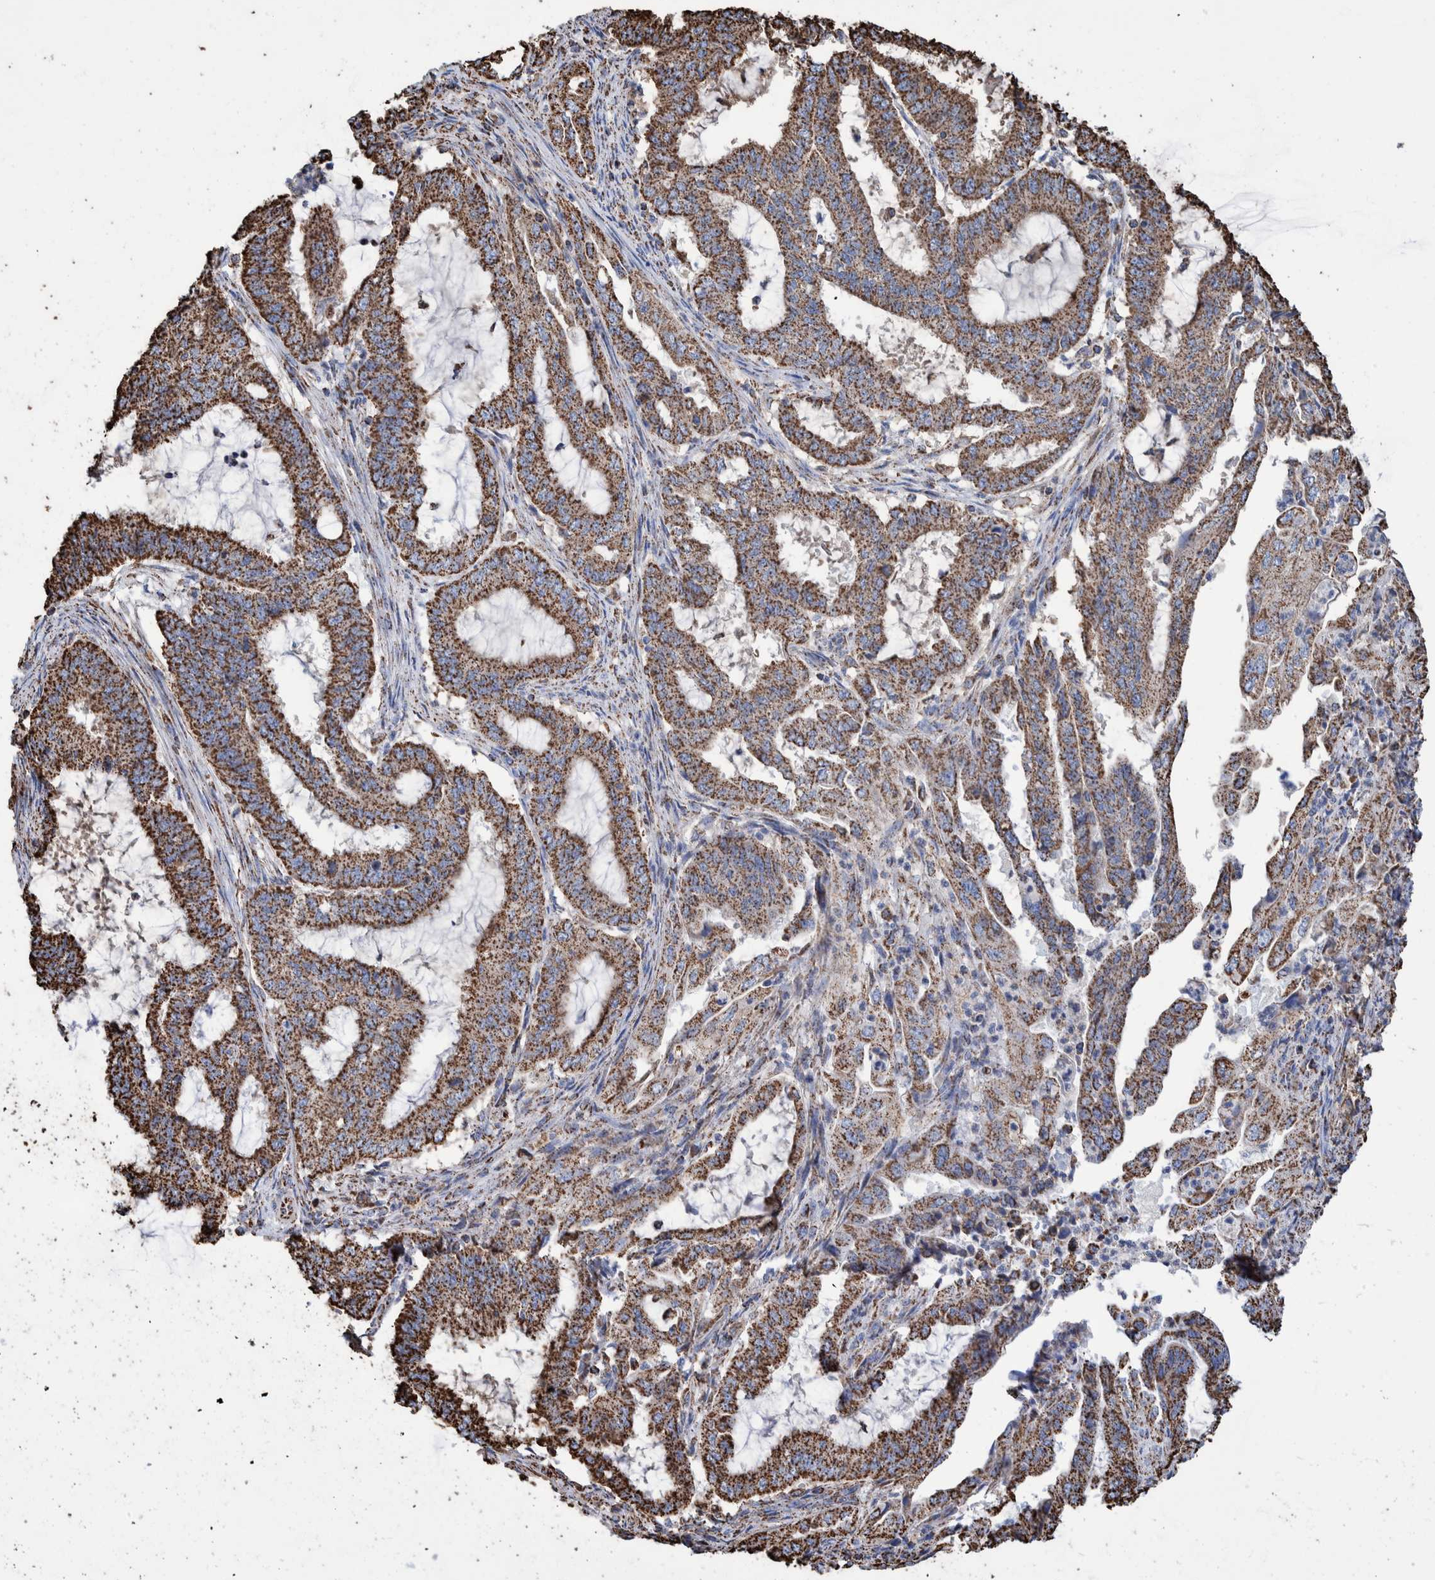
{"staining": {"intensity": "strong", "quantity": ">75%", "location": "cytoplasmic/membranous"}, "tissue": "endometrial cancer", "cell_type": "Tumor cells", "image_type": "cancer", "snomed": [{"axis": "morphology", "description": "Adenocarcinoma, NOS"}, {"axis": "topography", "description": "Endometrium"}], "caption": "Tumor cells demonstrate strong cytoplasmic/membranous positivity in approximately >75% of cells in adenocarcinoma (endometrial).", "gene": "VPS26C", "patient": {"sex": "female", "age": 51}}